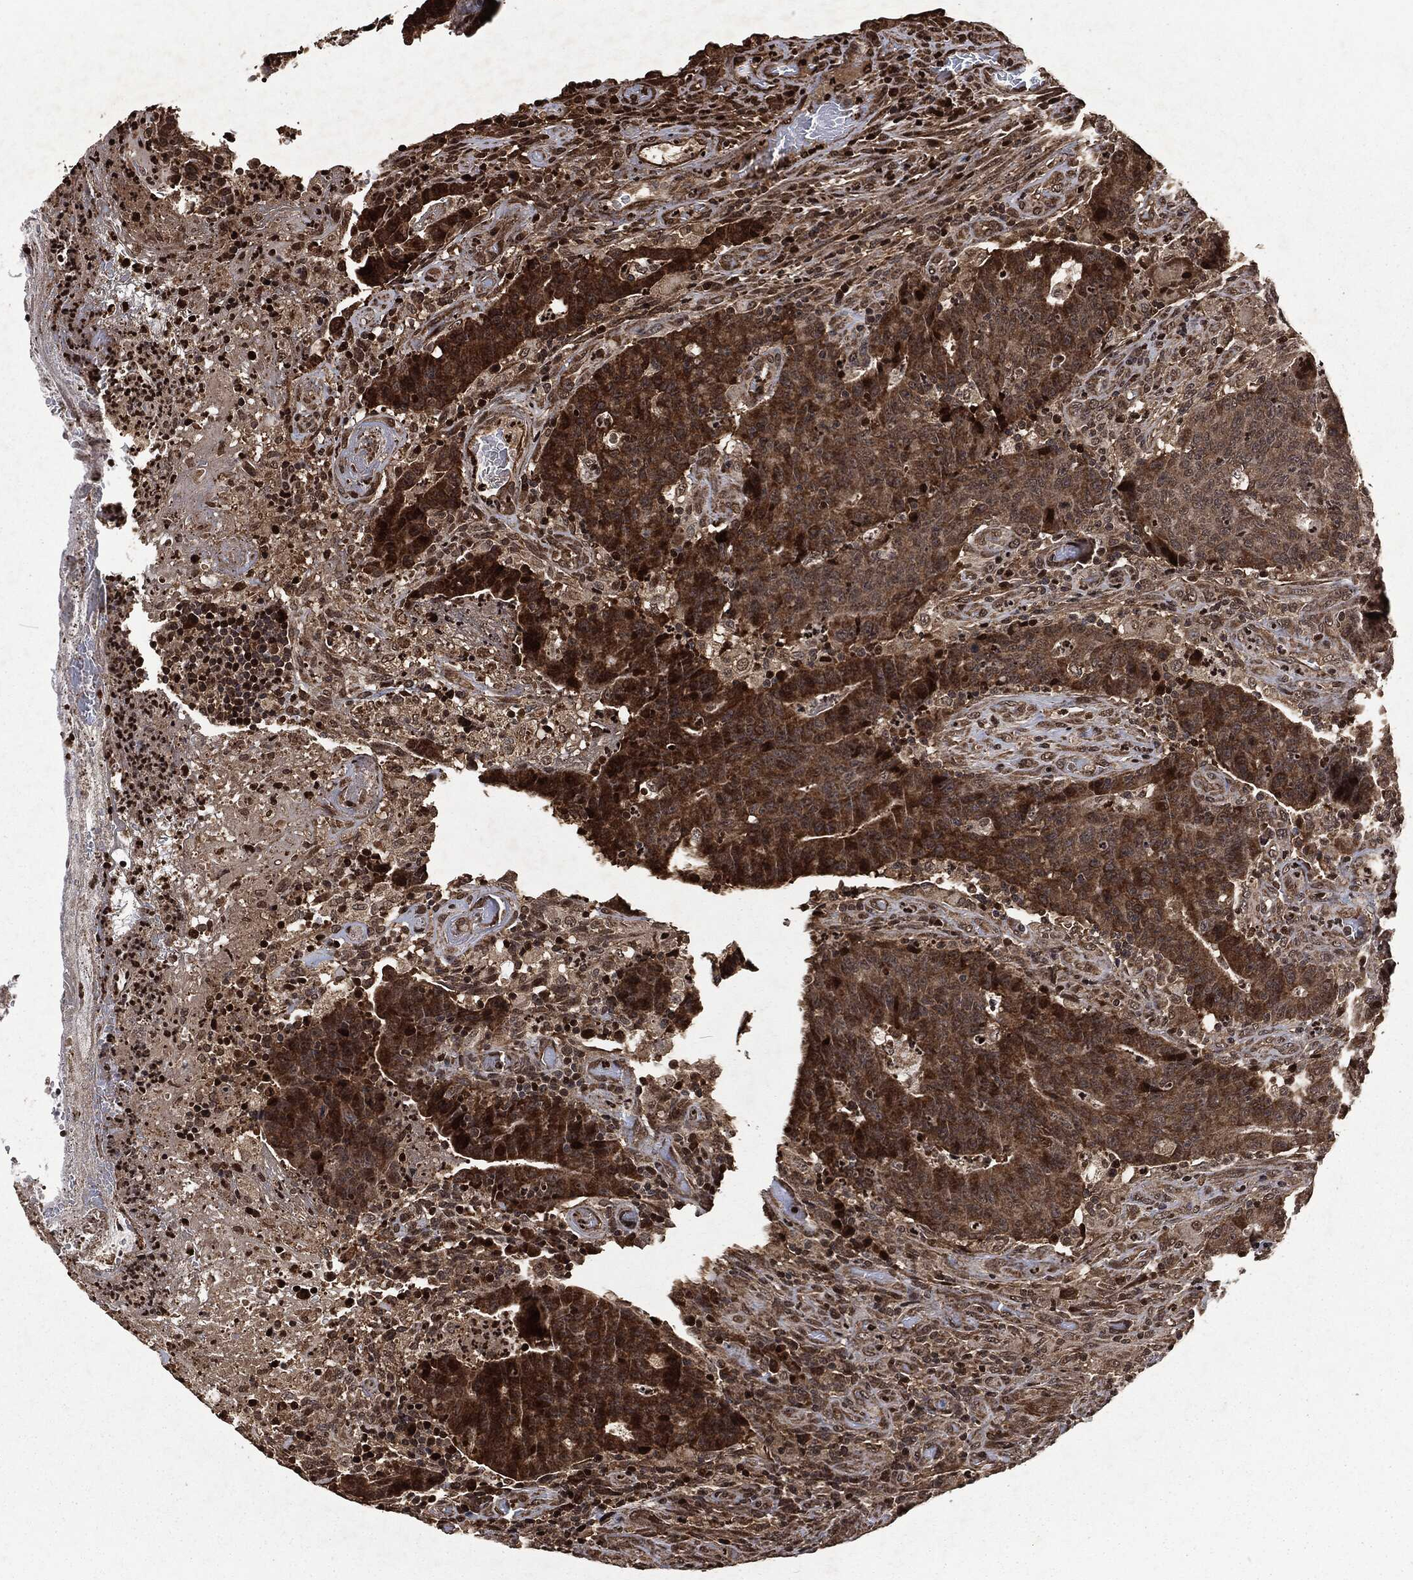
{"staining": {"intensity": "strong", "quantity": "25%-75%", "location": "cytoplasmic/membranous"}, "tissue": "colorectal cancer", "cell_type": "Tumor cells", "image_type": "cancer", "snomed": [{"axis": "morphology", "description": "Adenocarcinoma, NOS"}, {"axis": "topography", "description": "Colon"}], "caption": "A high amount of strong cytoplasmic/membranous positivity is appreciated in about 25%-75% of tumor cells in colorectal cancer tissue.", "gene": "SNAI1", "patient": {"sex": "female", "age": 75}}